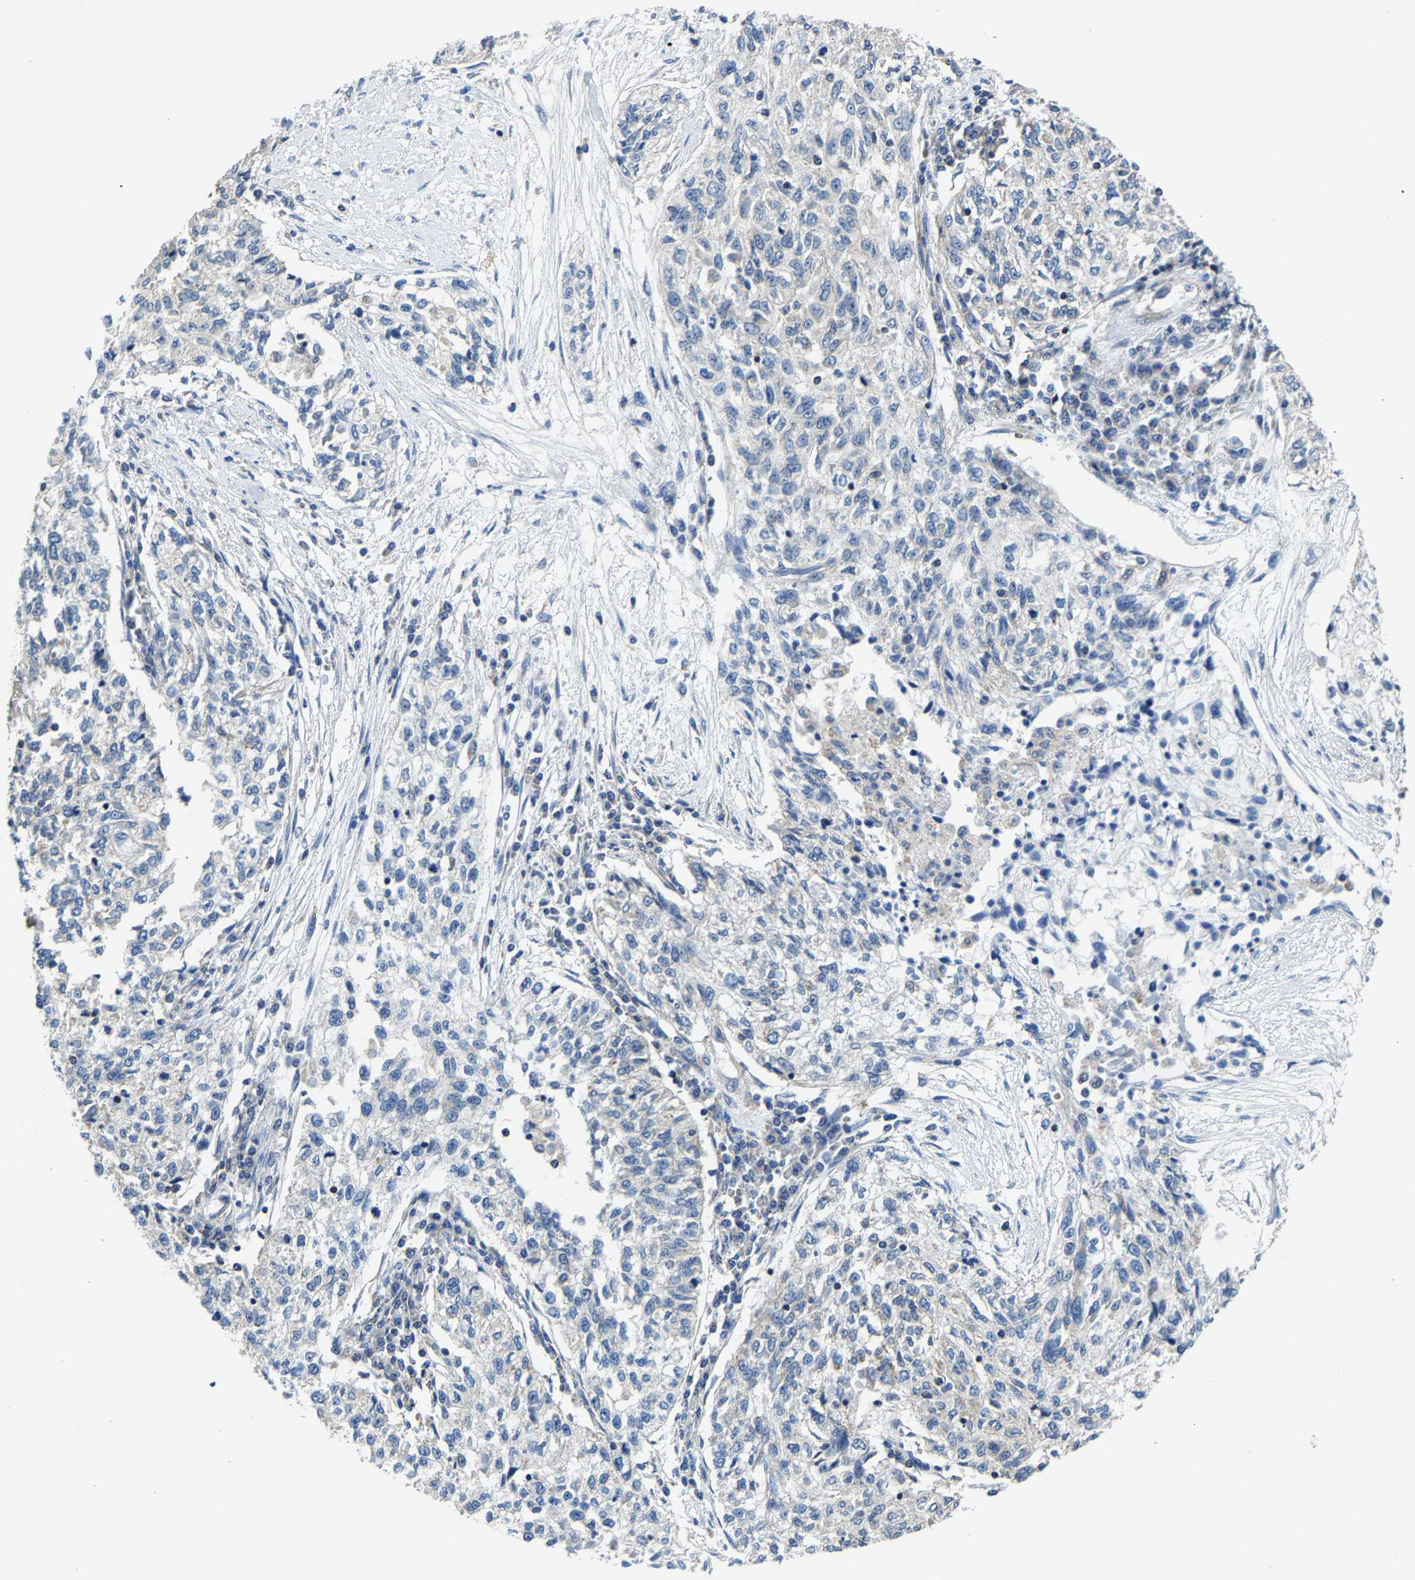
{"staining": {"intensity": "negative", "quantity": "none", "location": "none"}, "tissue": "cervical cancer", "cell_type": "Tumor cells", "image_type": "cancer", "snomed": [{"axis": "morphology", "description": "Squamous cell carcinoma, NOS"}, {"axis": "topography", "description": "Cervix"}], "caption": "This is a photomicrograph of IHC staining of cervical cancer (squamous cell carcinoma), which shows no expression in tumor cells. (Stains: DAB IHC with hematoxylin counter stain, Microscopy: brightfield microscopy at high magnification).", "gene": "AGK", "patient": {"sex": "female", "age": 57}}